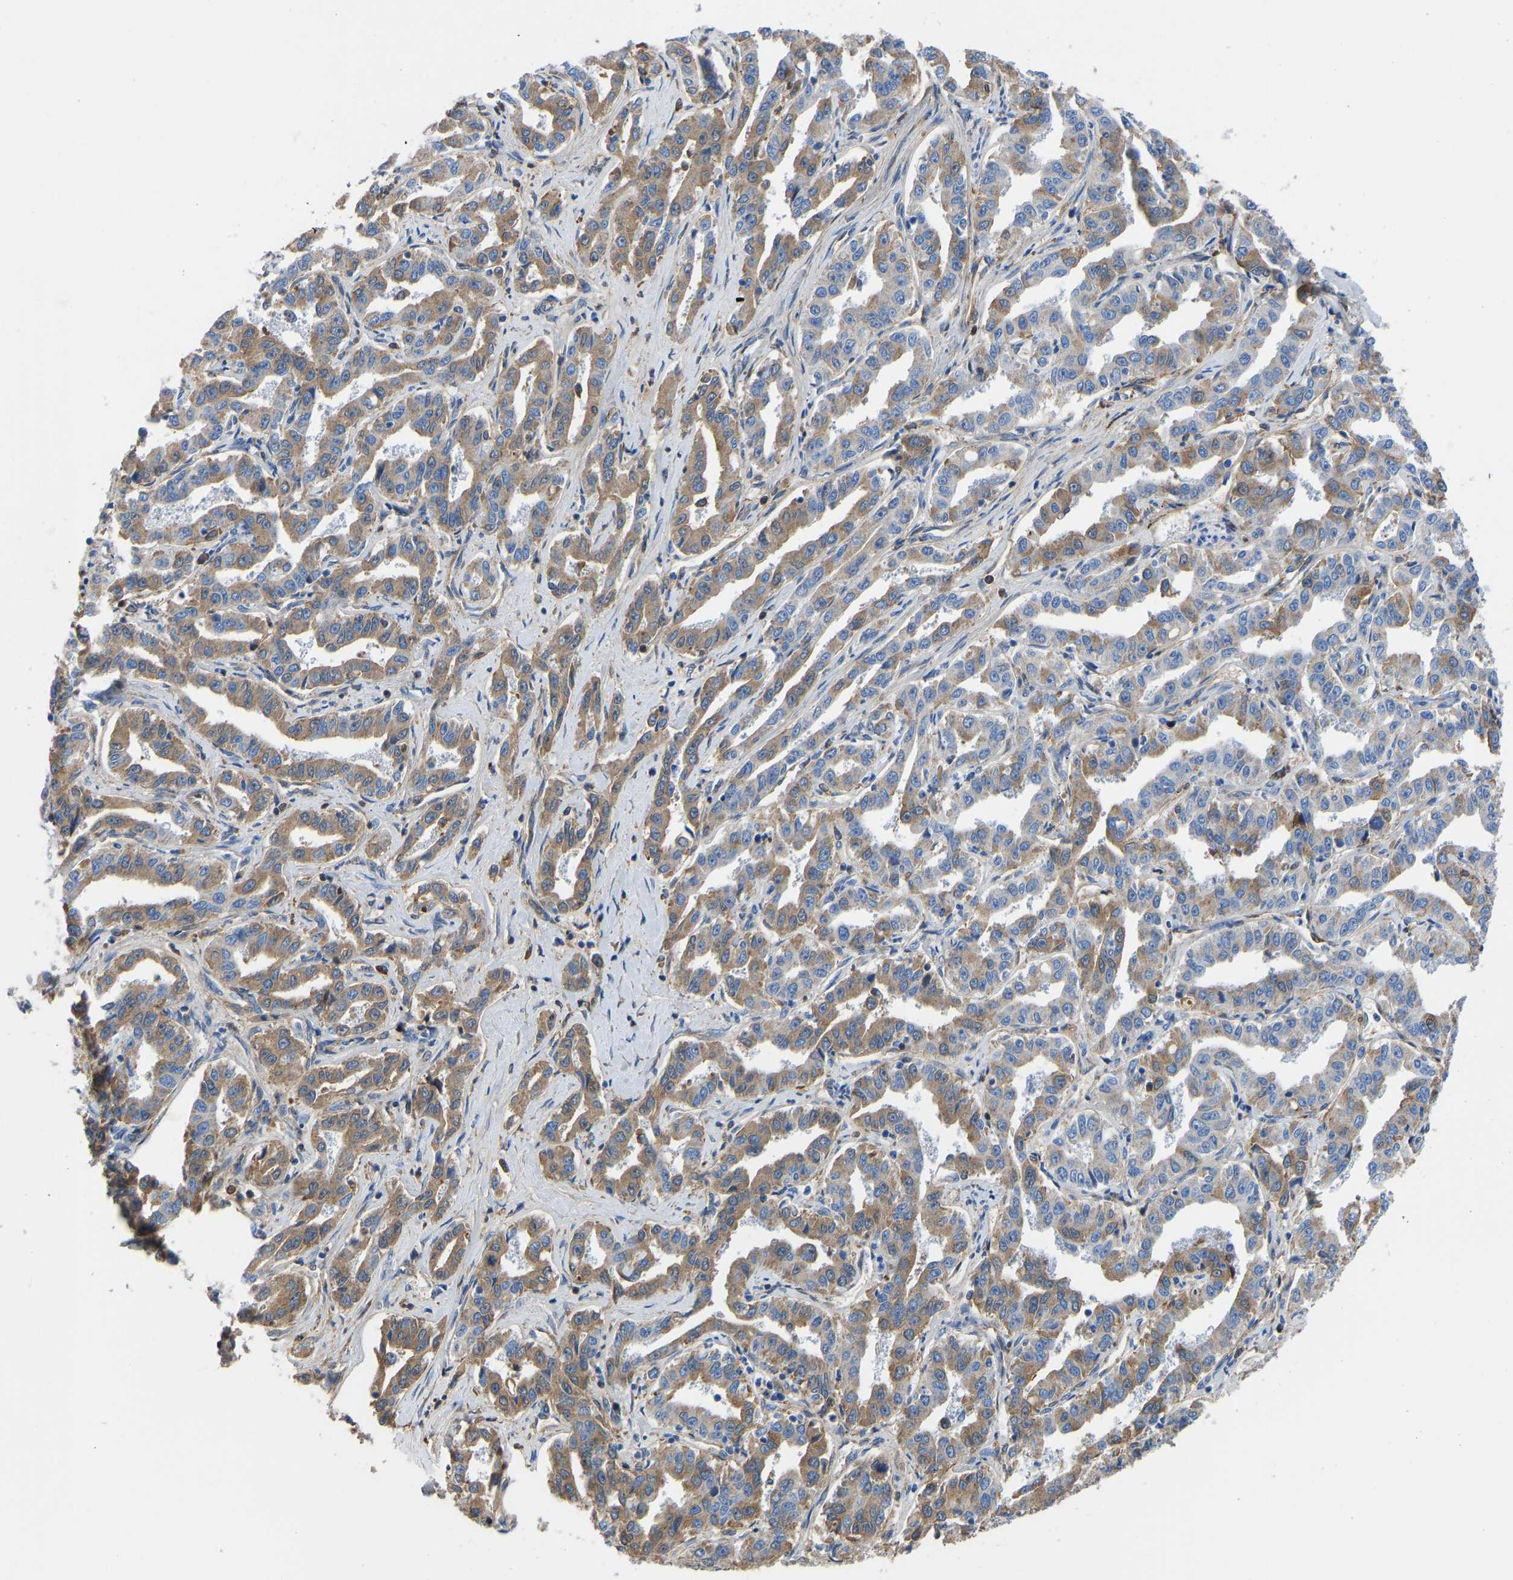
{"staining": {"intensity": "moderate", "quantity": ">75%", "location": "cytoplasmic/membranous"}, "tissue": "liver cancer", "cell_type": "Tumor cells", "image_type": "cancer", "snomed": [{"axis": "morphology", "description": "Cholangiocarcinoma"}, {"axis": "topography", "description": "Liver"}], "caption": "Immunohistochemistry image of neoplastic tissue: human liver cancer (cholangiocarcinoma) stained using IHC displays medium levels of moderate protein expression localized specifically in the cytoplasmic/membranous of tumor cells, appearing as a cytoplasmic/membranous brown color.", "gene": "HSPG2", "patient": {"sex": "male", "age": 59}}